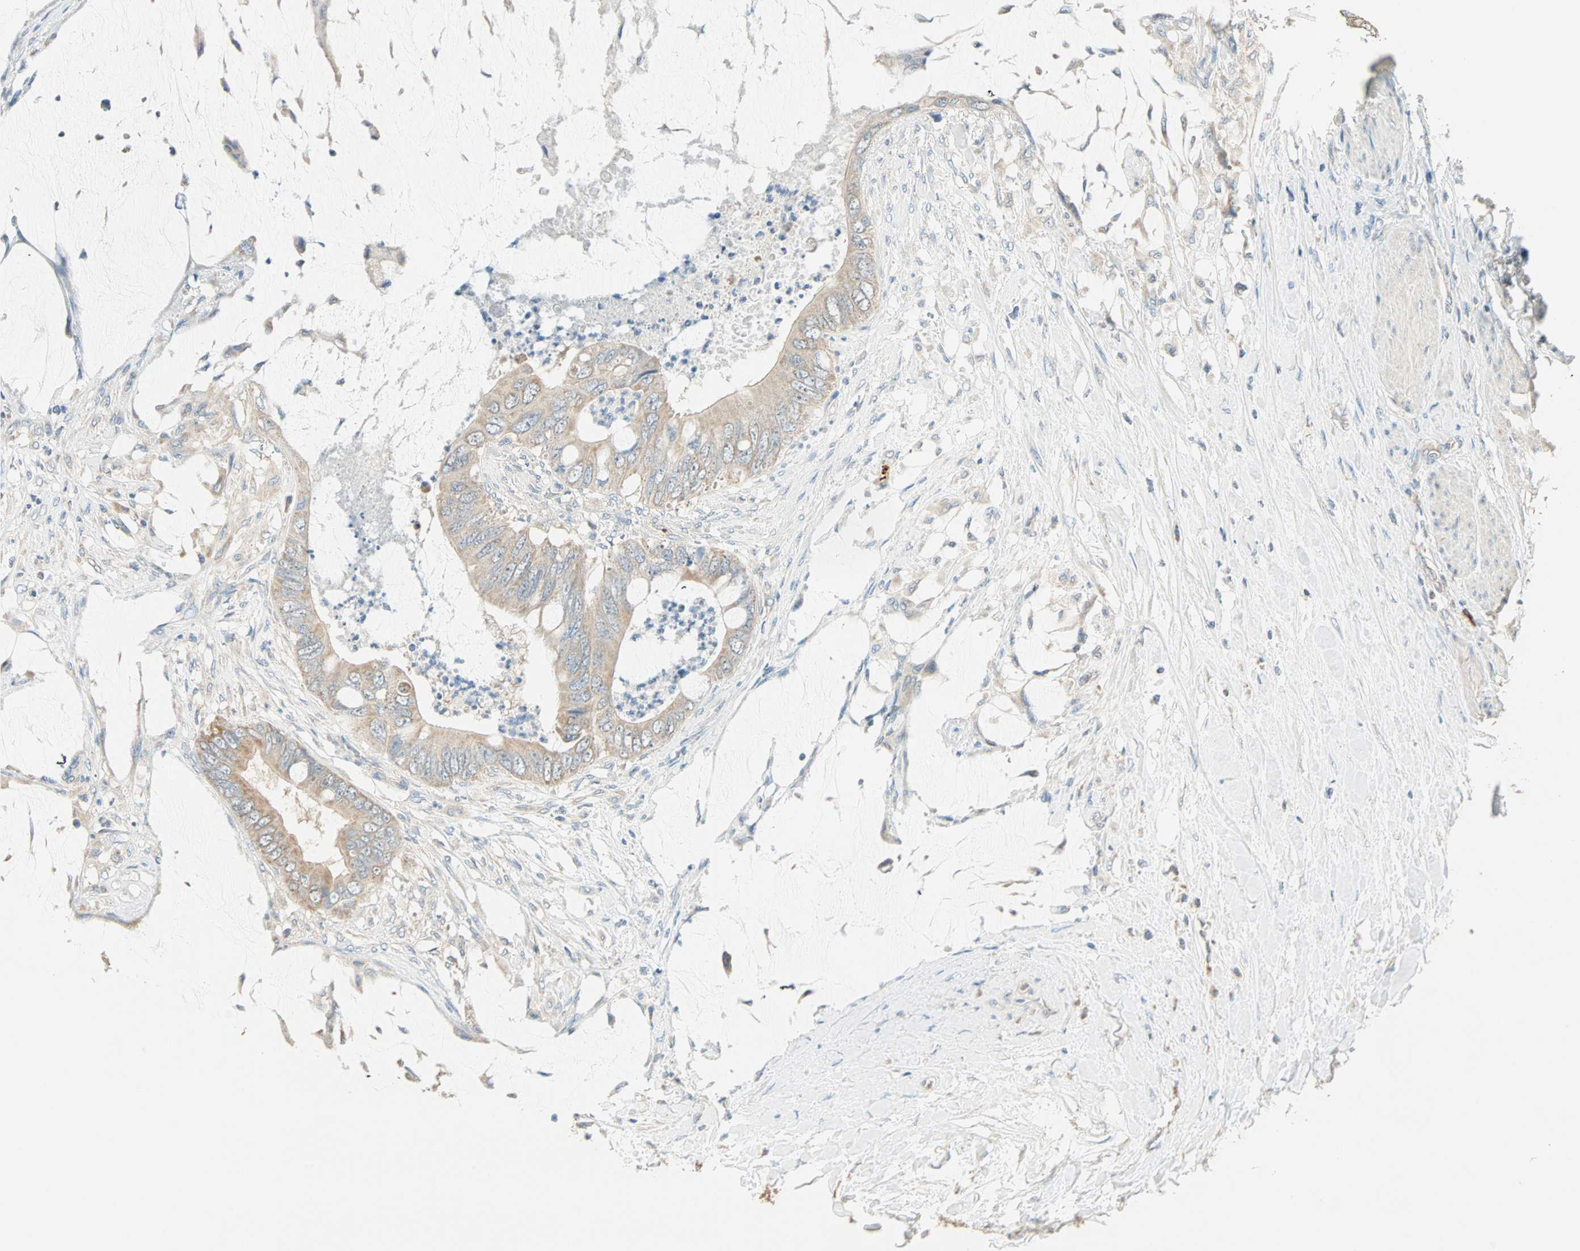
{"staining": {"intensity": "weak", "quantity": ">75%", "location": "cytoplasmic/membranous"}, "tissue": "colorectal cancer", "cell_type": "Tumor cells", "image_type": "cancer", "snomed": [{"axis": "morphology", "description": "Adenocarcinoma, NOS"}, {"axis": "topography", "description": "Rectum"}], "caption": "This is a histology image of IHC staining of adenocarcinoma (colorectal), which shows weak expression in the cytoplasmic/membranous of tumor cells.", "gene": "RAD18", "patient": {"sex": "female", "age": 77}}